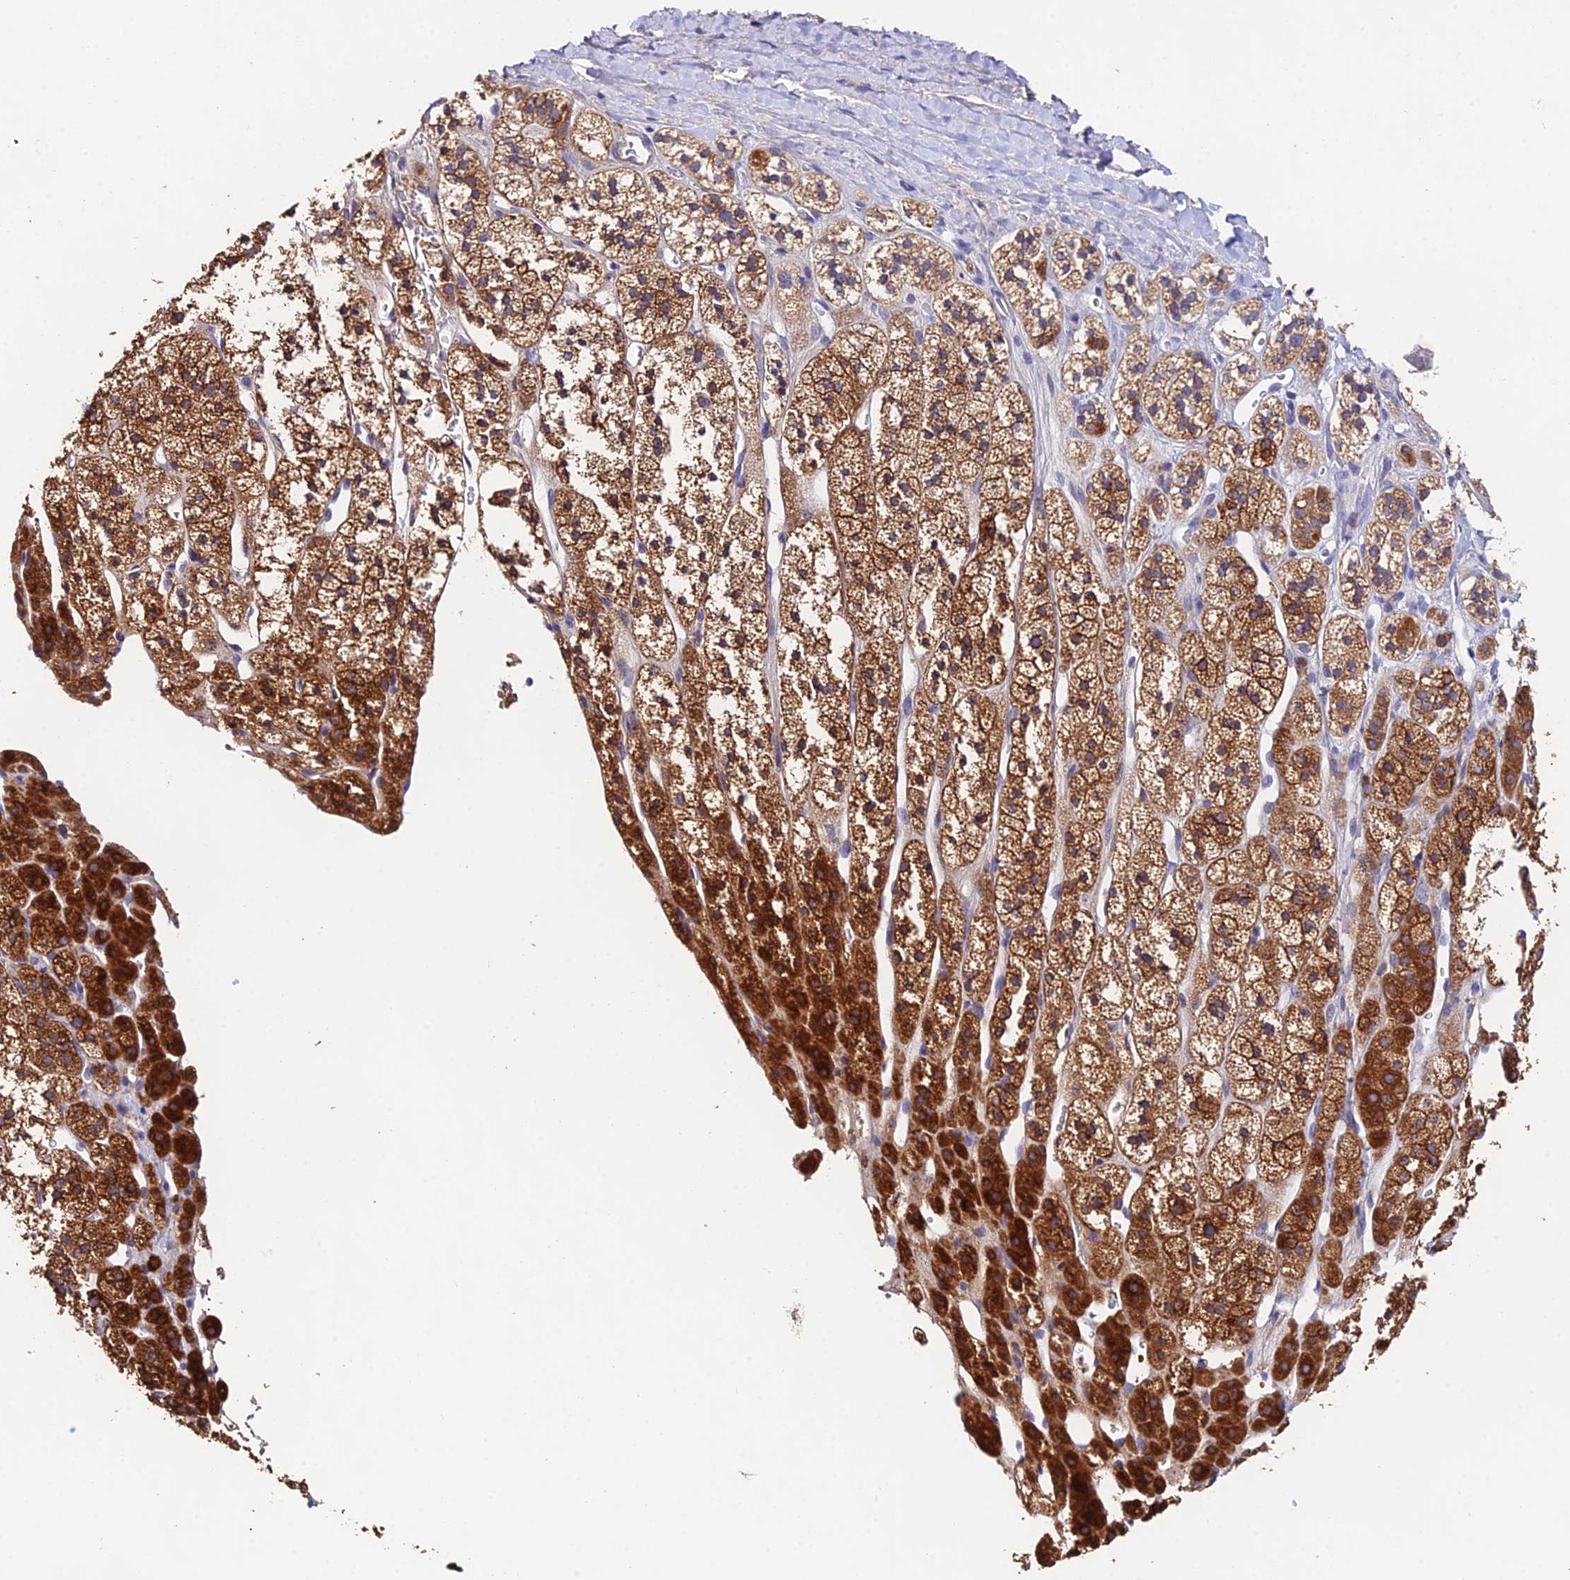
{"staining": {"intensity": "strong", "quantity": ">75%", "location": "cytoplasmic/membranous"}, "tissue": "adrenal gland", "cell_type": "Glandular cells", "image_type": "normal", "snomed": [{"axis": "morphology", "description": "Normal tissue, NOS"}, {"axis": "topography", "description": "Adrenal gland"}], "caption": "Protein expression analysis of normal adrenal gland displays strong cytoplasmic/membranous expression in approximately >75% of glandular cells. (brown staining indicates protein expression, while blue staining denotes nuclei).", "gene": "PPP2R2A", "patient": {"sex": "male", "age": 56}}